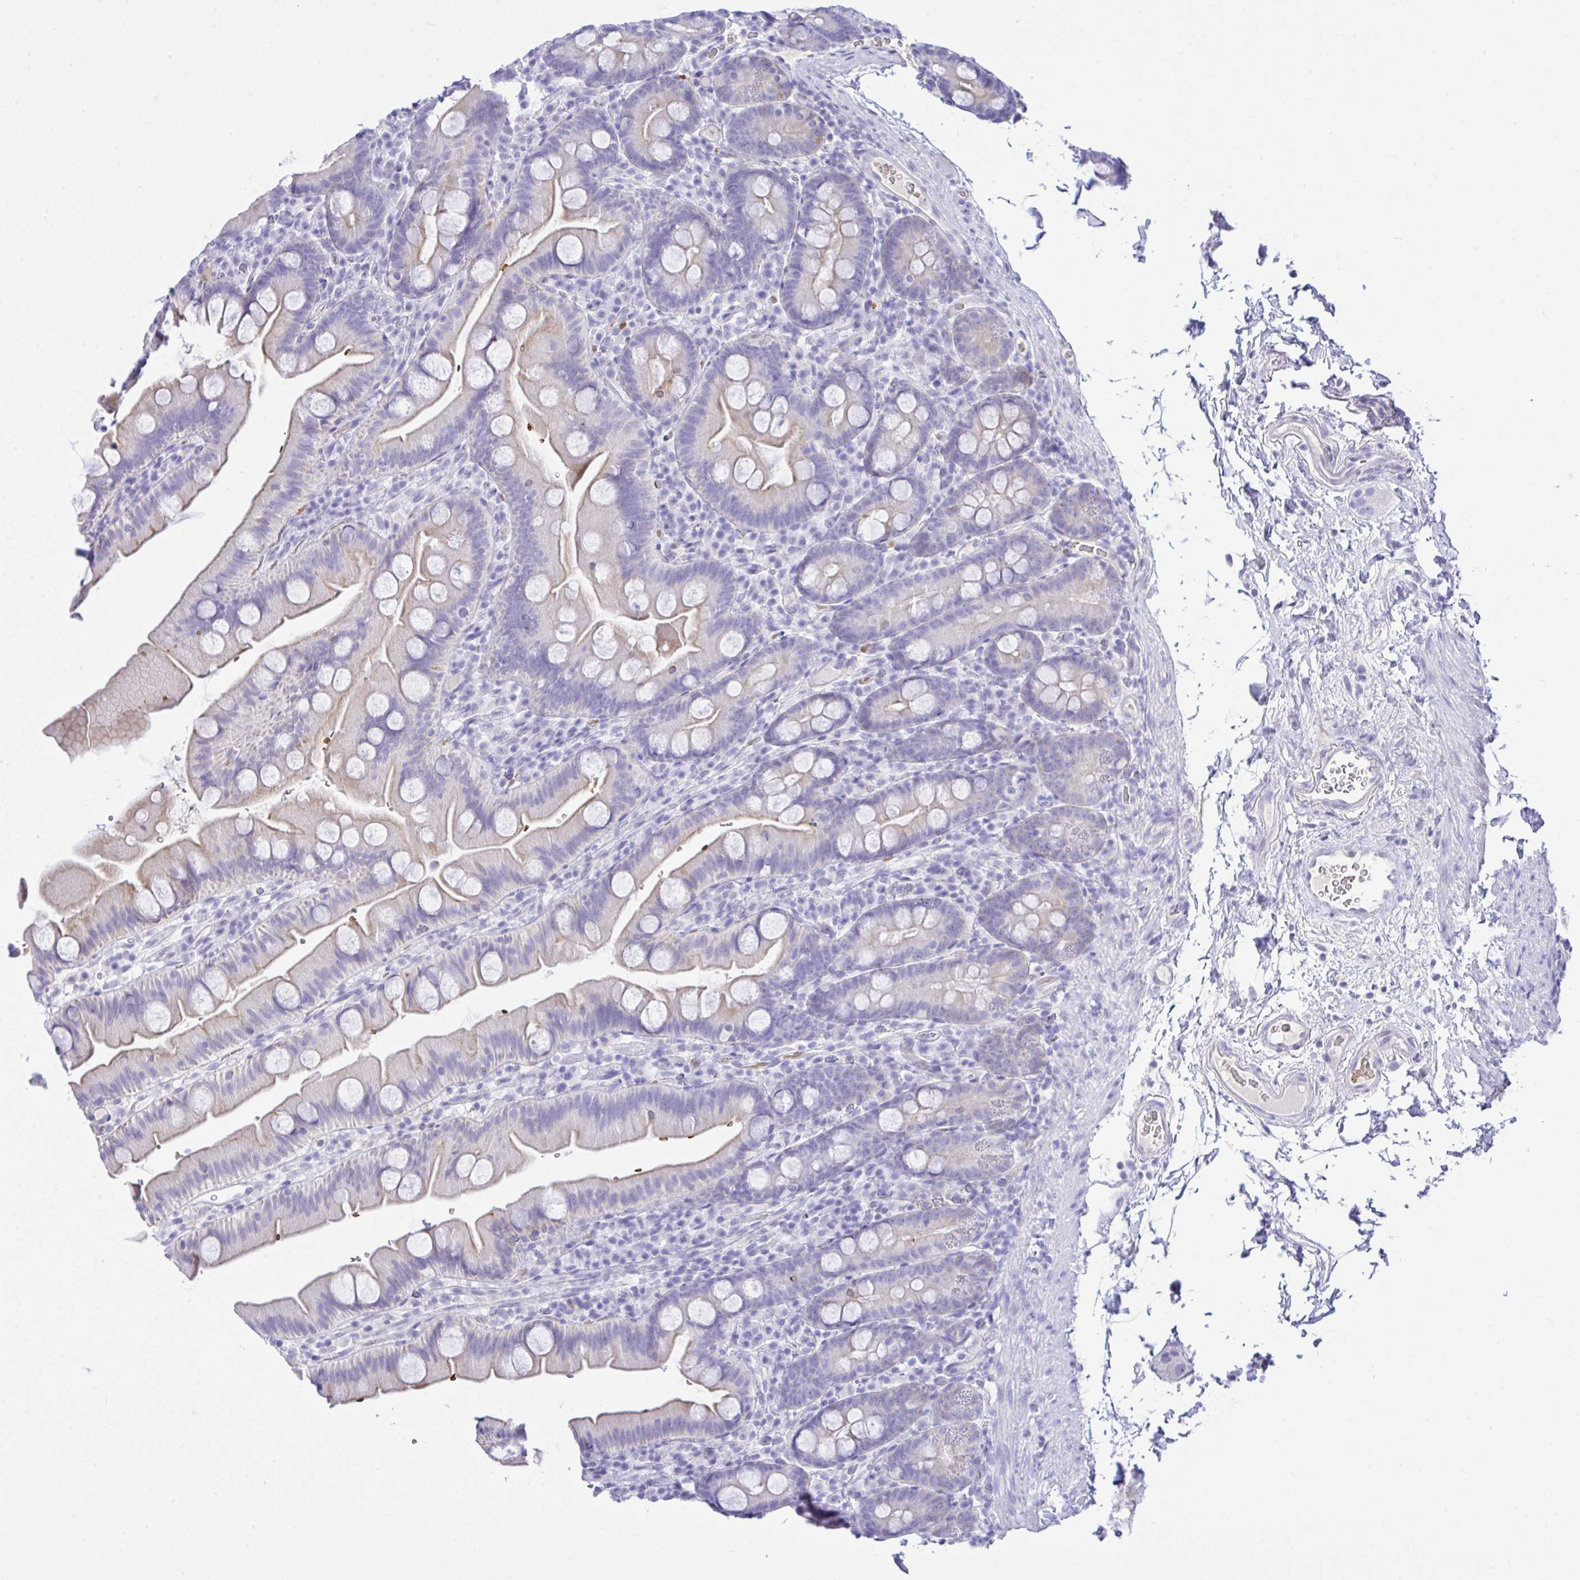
{"staining": {"intensity": "weak", "quantity": "25%-75%", "location": "cytoplasmic/membranous"}, "tissue": "small intestine", "cell_type": "Glandular cells", "image_type": "normal", "snomed": [{"axis": "morphology", "description": "Normal tissue, NOS"}, {"axis": "topography", "description": "Small intestine"}], "caption": "High-magnification brightfield microscopy of benign small intestine stained with DAB (3,3'-diaminobenzidine) (brown) and counterstained with hematoxylin (blue). glandular cells exhibit weak cytoplasmic/membranous positivity is appreciated in about25%-75% of cells. The protein of interest is stained brown, and the nuclei are stained in blue (DAB (3,3'-diaminobenzidine) IHC with brightfield microscopy, high magnification).", "gene": "ZNF221", "patient": {"sex": "female", "age": 68}}